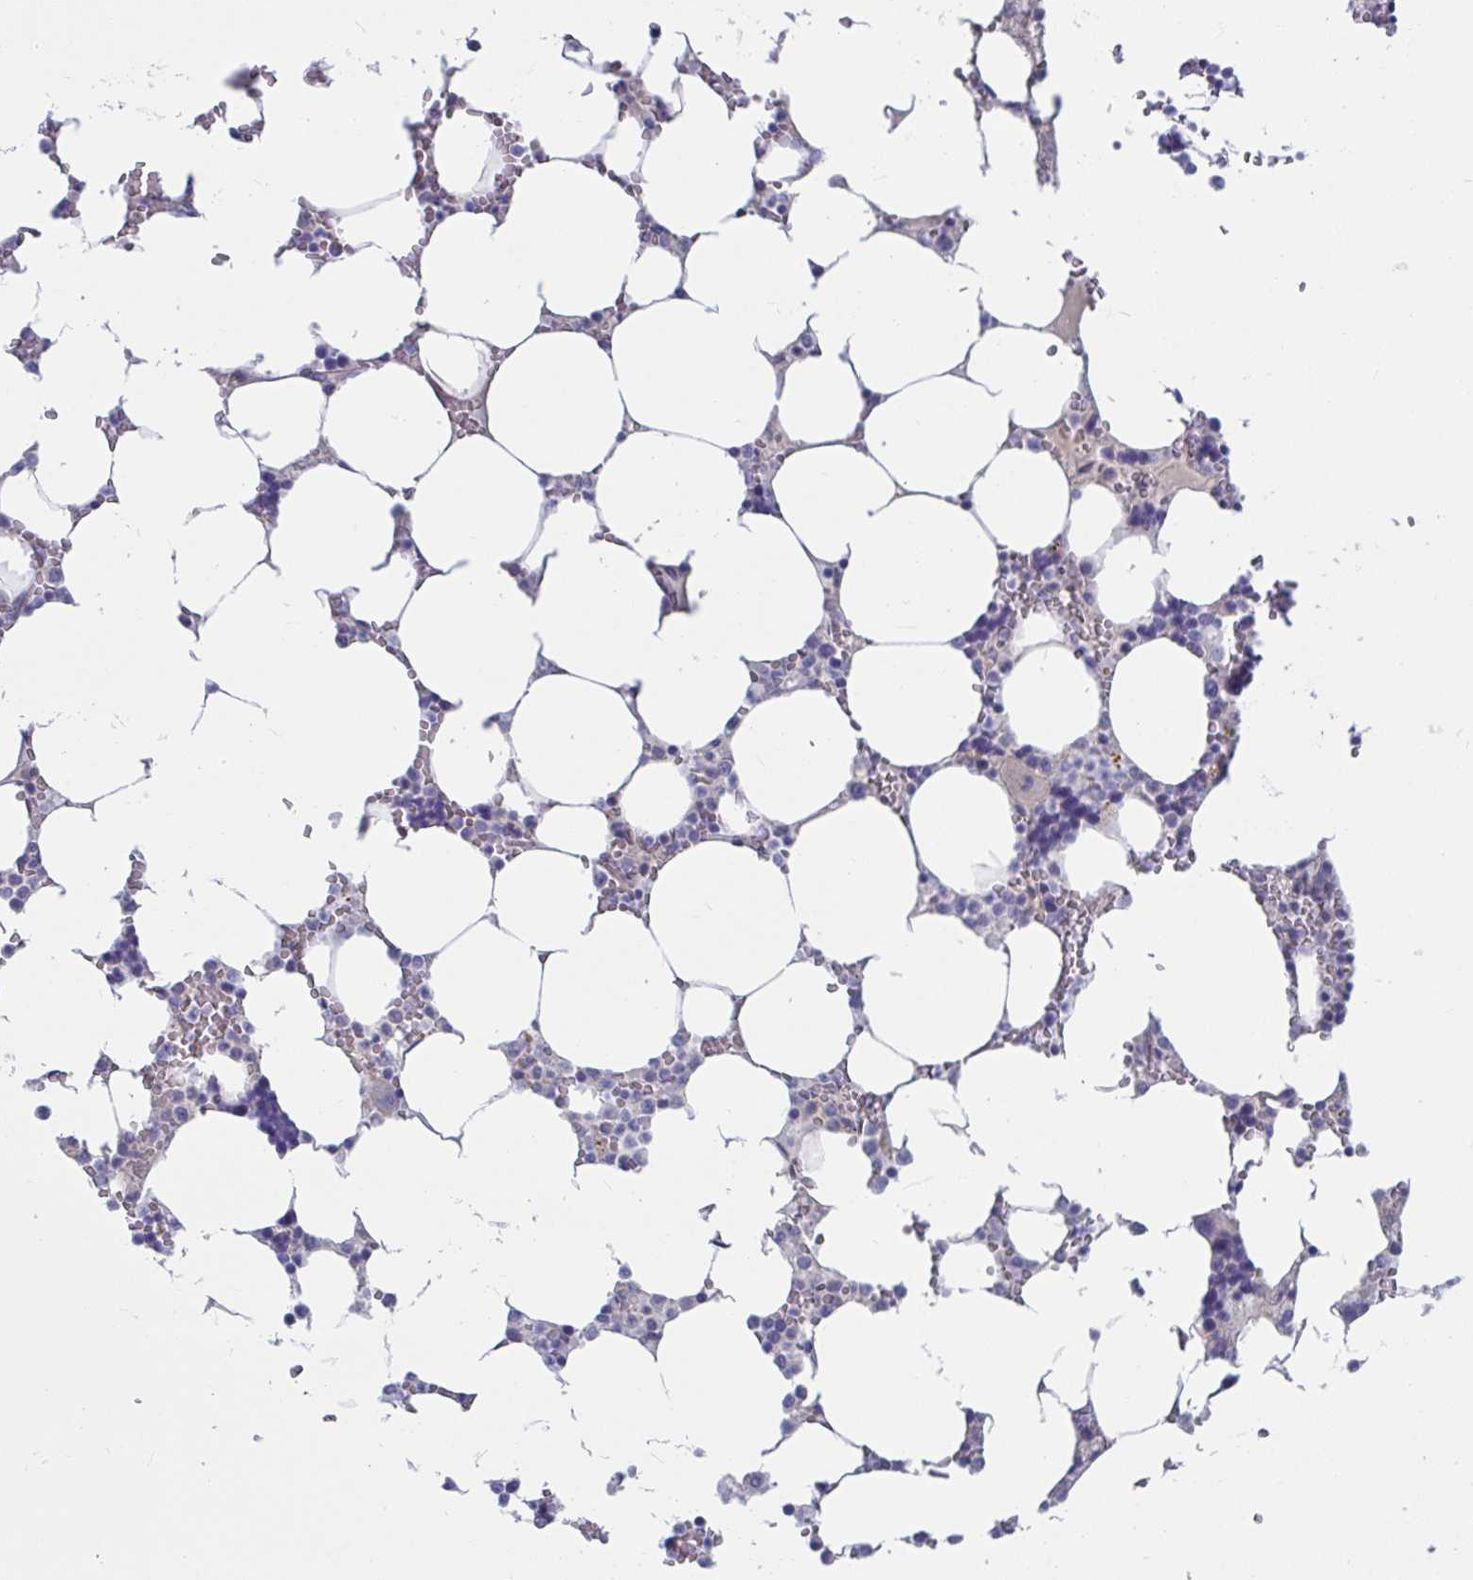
{"staining": {"intensity": "negative", "quantity": "none", "location": "none"}, "tissue": "bone marrow", "cell_type": "Hematopoietic cells", "image_type": "normal", "snomed": [{"axis": "morphology", "description": "Normal tissue, NOS"}, {"axis": "topography", "description": "Bone marrow"}], "caption": "Bone marrow stained for a protein using immunohistochemistry (IHC) displays no staining hematopoietic cells.", "gene": "NPY", "patient": {"sex": "male", "age": 64}}